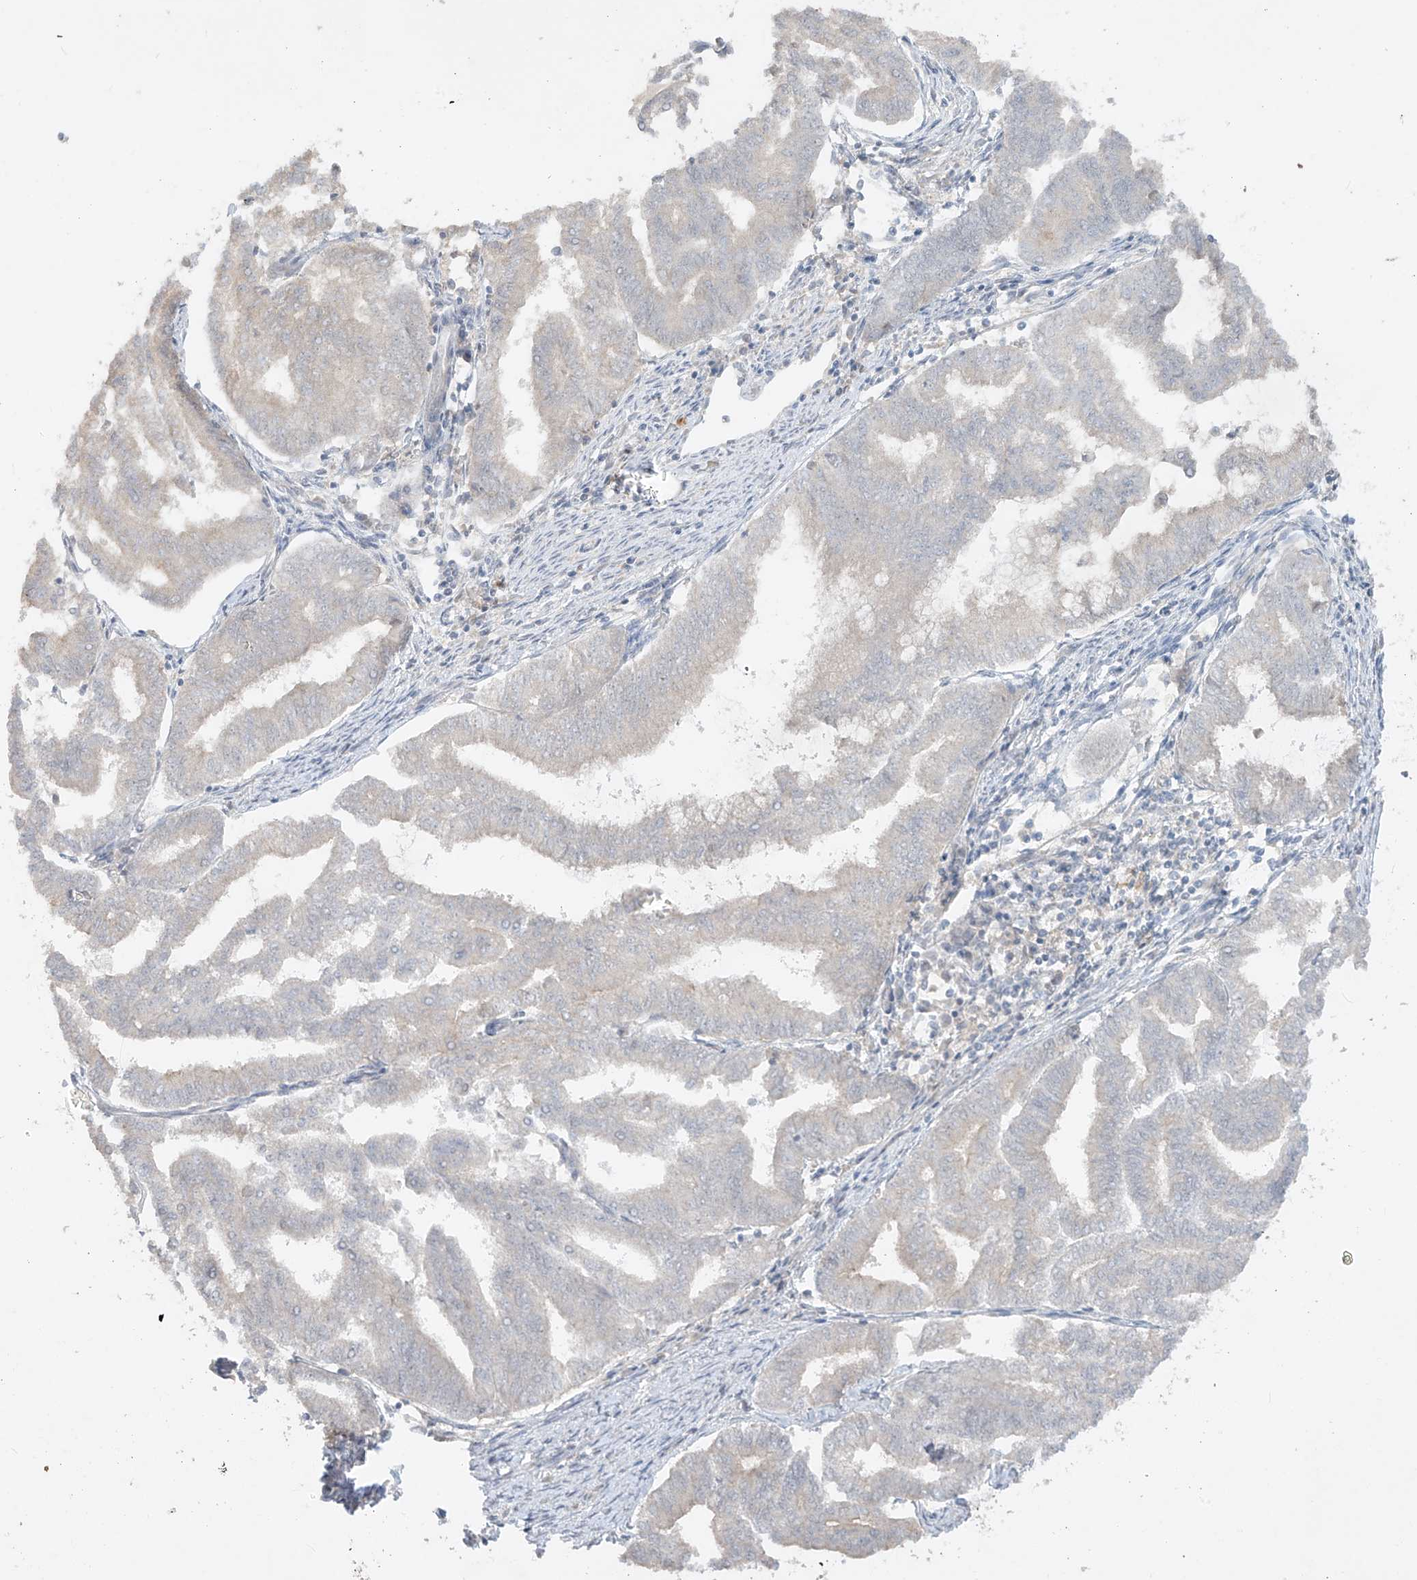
{"staining": {"intensity": "negative", "quantity": "none", "location": "none"}, "tissue": "endometrial cancer", "cell_type": "Tumor cells", "image_type": "cancer", "snomed": [{"axis": "morphology", "description": "Adenocarcinoma, NOS"}, {"axis": "topography", "description": "Endometrium"}], "caption": "Tumor cells show no significant staining in endometrial cancer (adenocarcinoma).", "gene": "ANGEL2", "patient": {"sex": "female", "age": 79}}